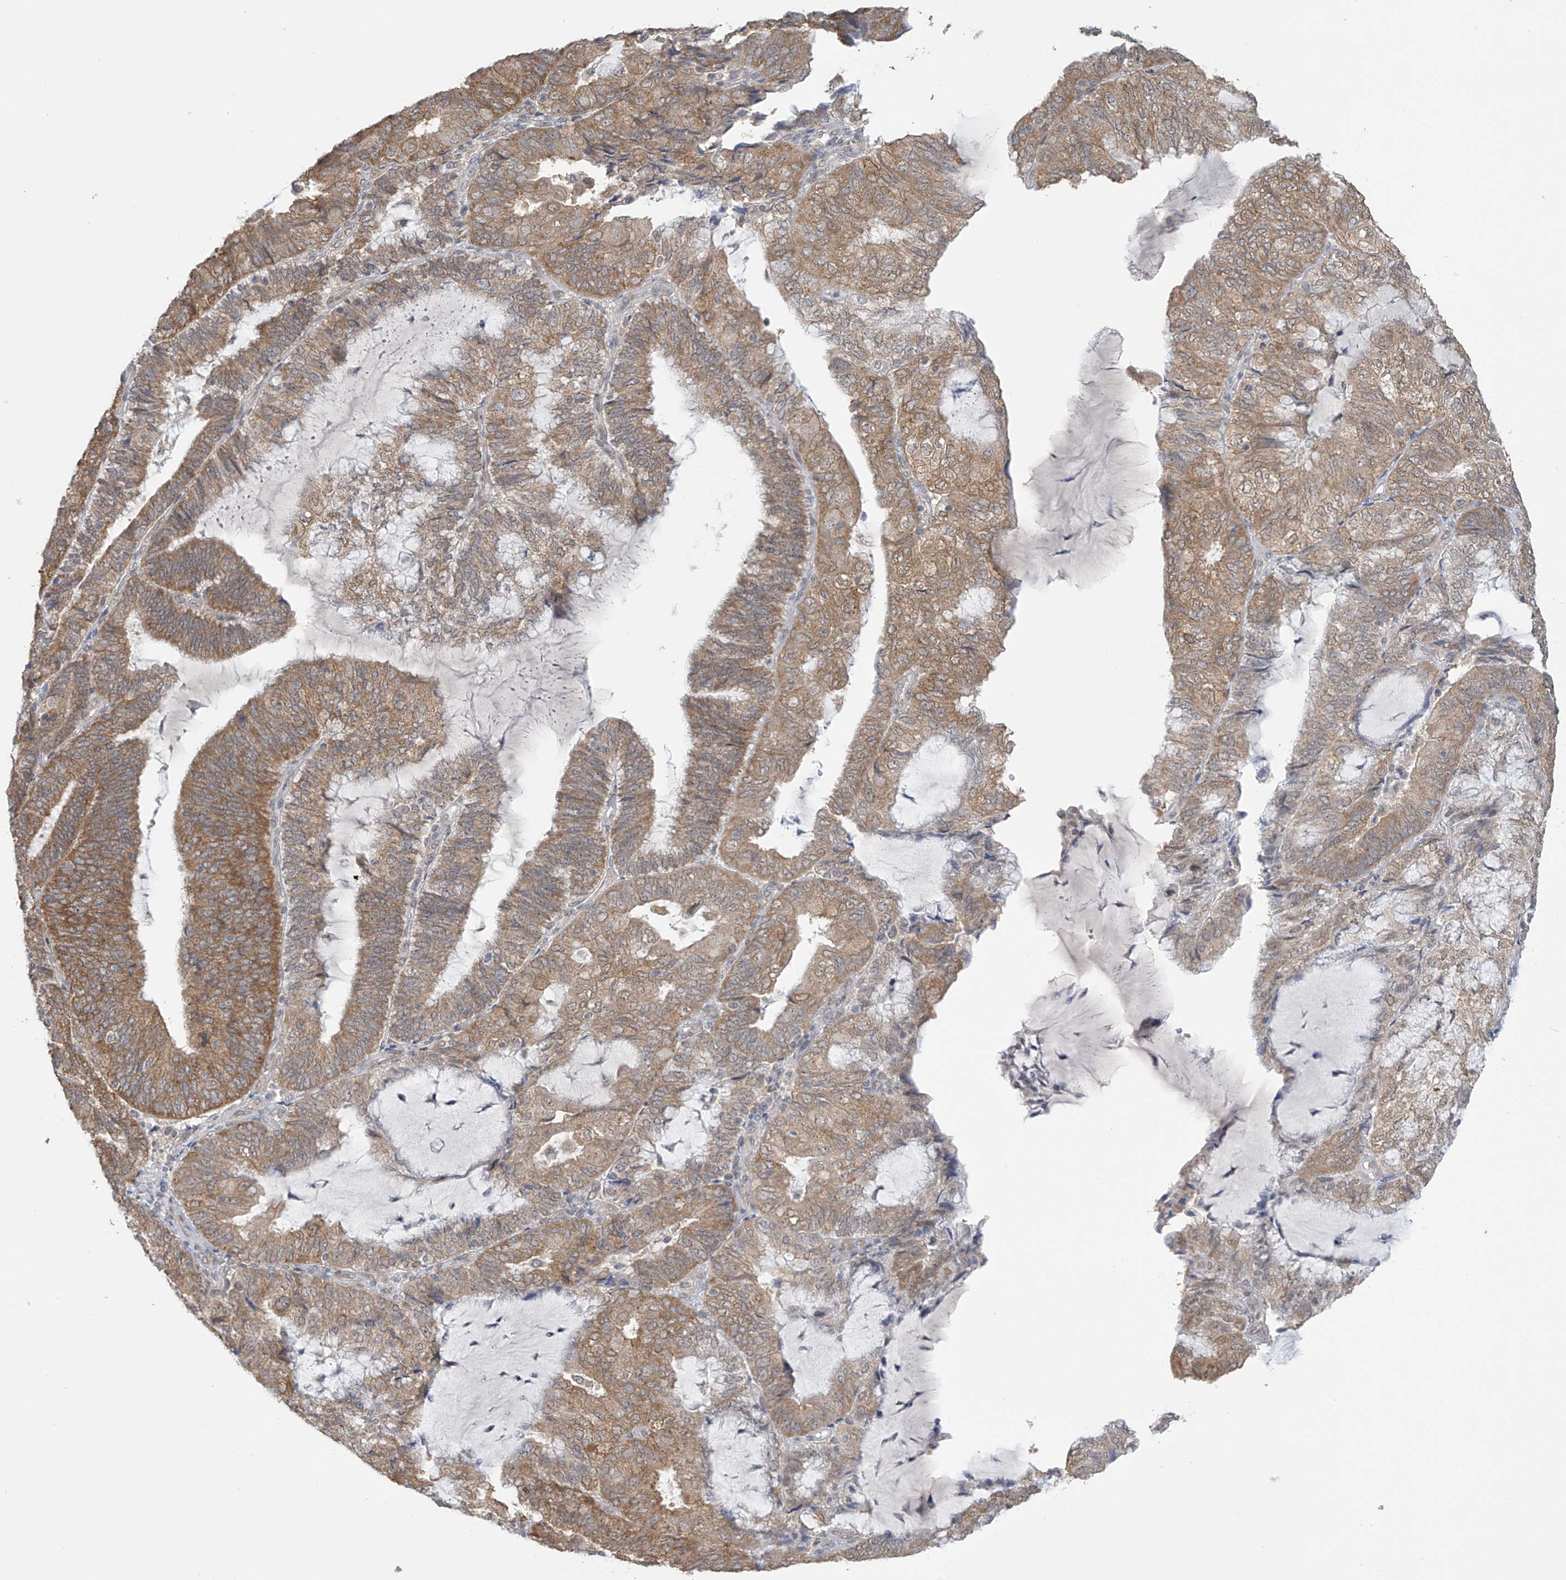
{"staining": {"intensity": "moderate", "quantity": ">75%", "location": "cytoplasmic/membranous"}, "tissue": "endometrial cancer", "cell_type": "Tumor cells", "image_type": "cancer", "snomed": [{"axis": "morphology", "description": "Adenocarcinoma, NOS"}, {"axis": "topography", "description": "Endometrium"}], "caption": "The histopathology image exhibits a brown stain indicating the presence of a protein in the cytoplasmic/membranous of tumor cells in endometrial cancer (adenocarcinoma).", "gene": "KIAA1522", "patient": {"sex": "female", "age": 81}}